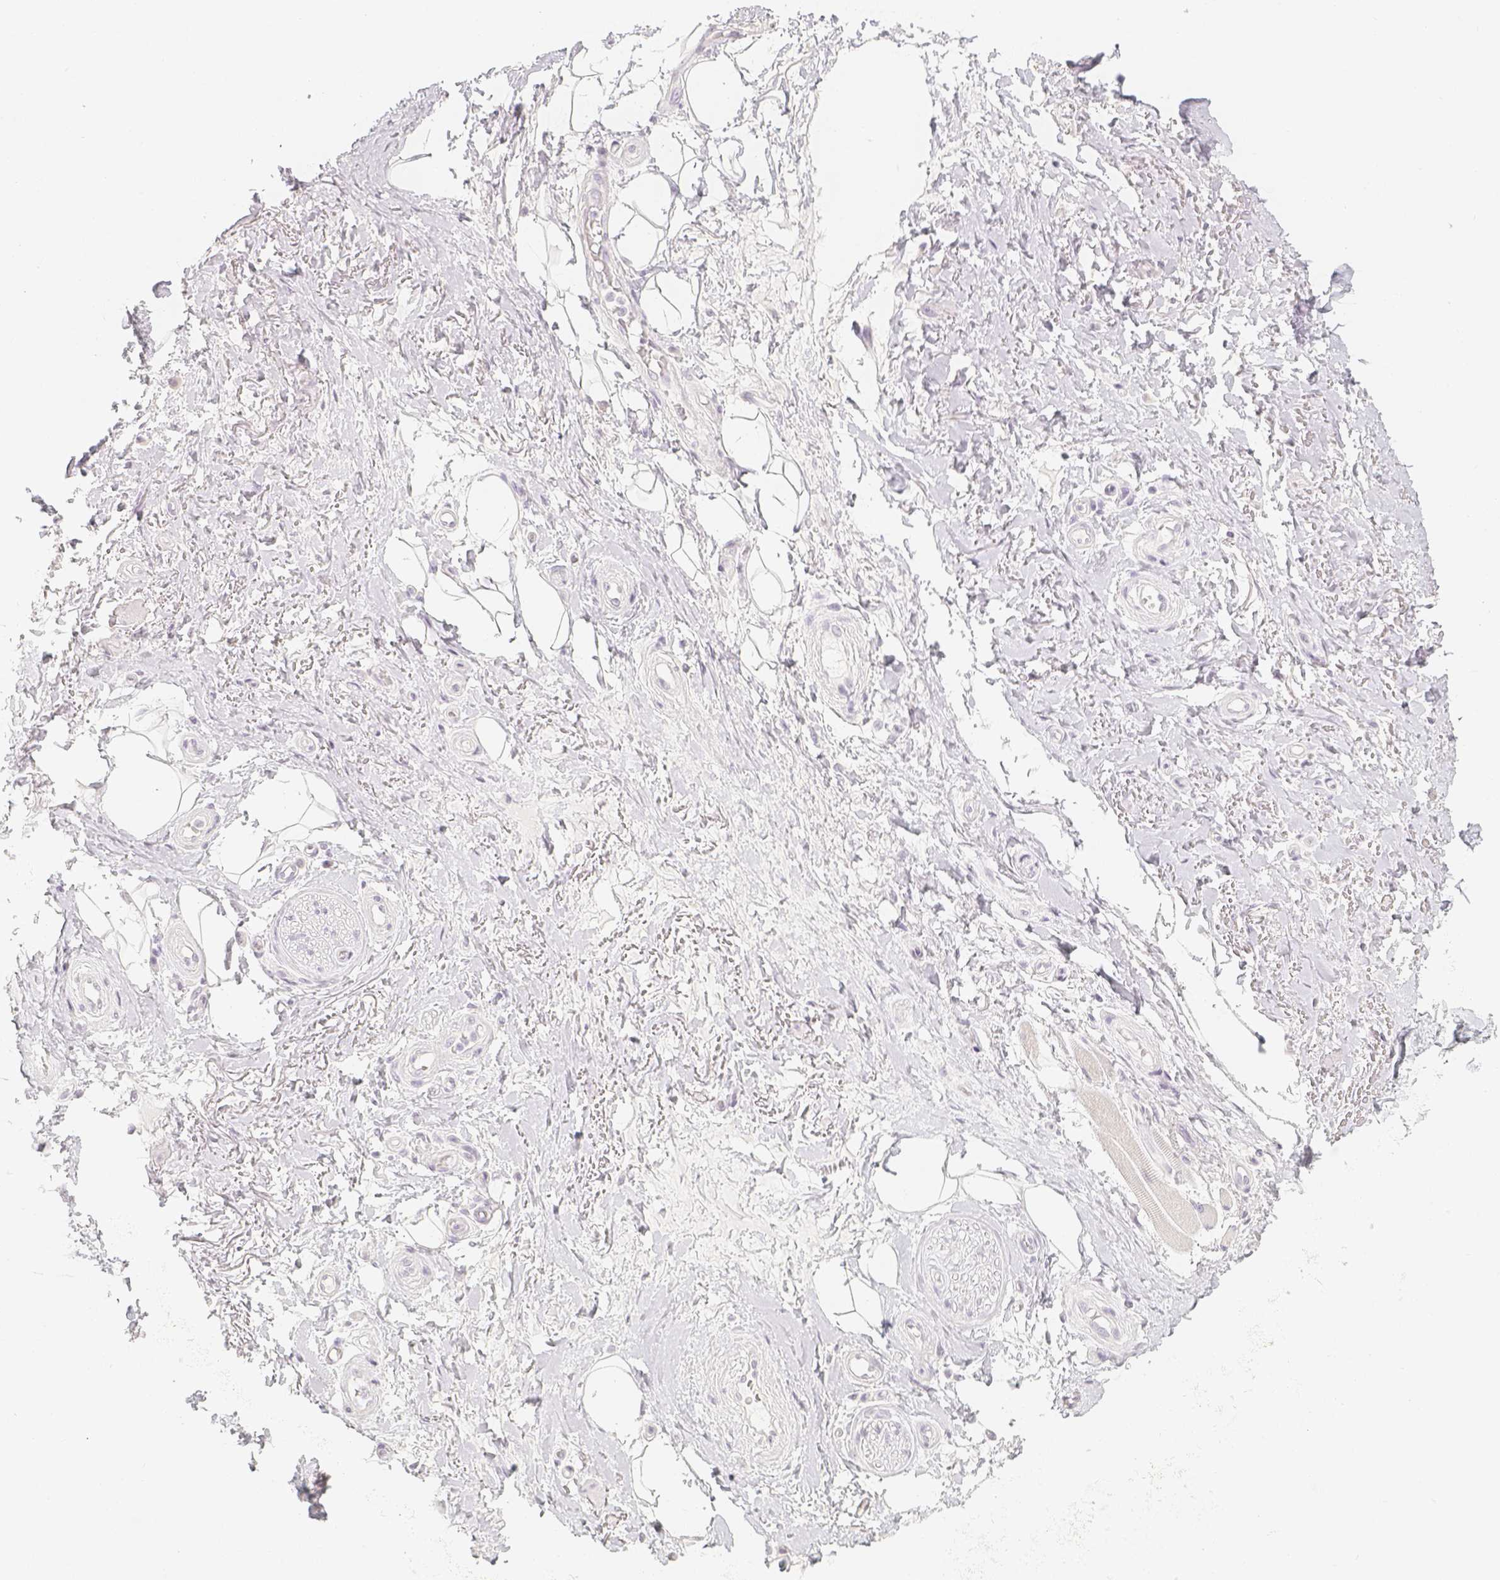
{"staining": {"intensity": "negative", "quantity": "none", "location": "none"}, "tissue": "adipose tissue", "cell_type": "Adipocytes", "image_type": "normal", "snomed": [{"axis": "morphology", "description": "Normal tissue, NOS"}, {"axis": "topography", "description": "Anal"}, {"axis": "topography", "description": "Peripheral nerve tissue"}], "caption": "Histopathology image shows no protein staining in adipocytes of normal adipose tissue. Nuclei are stained in blue.", "gene": "SLC18A1", "patient": {"sex": "male", "age": 53}}